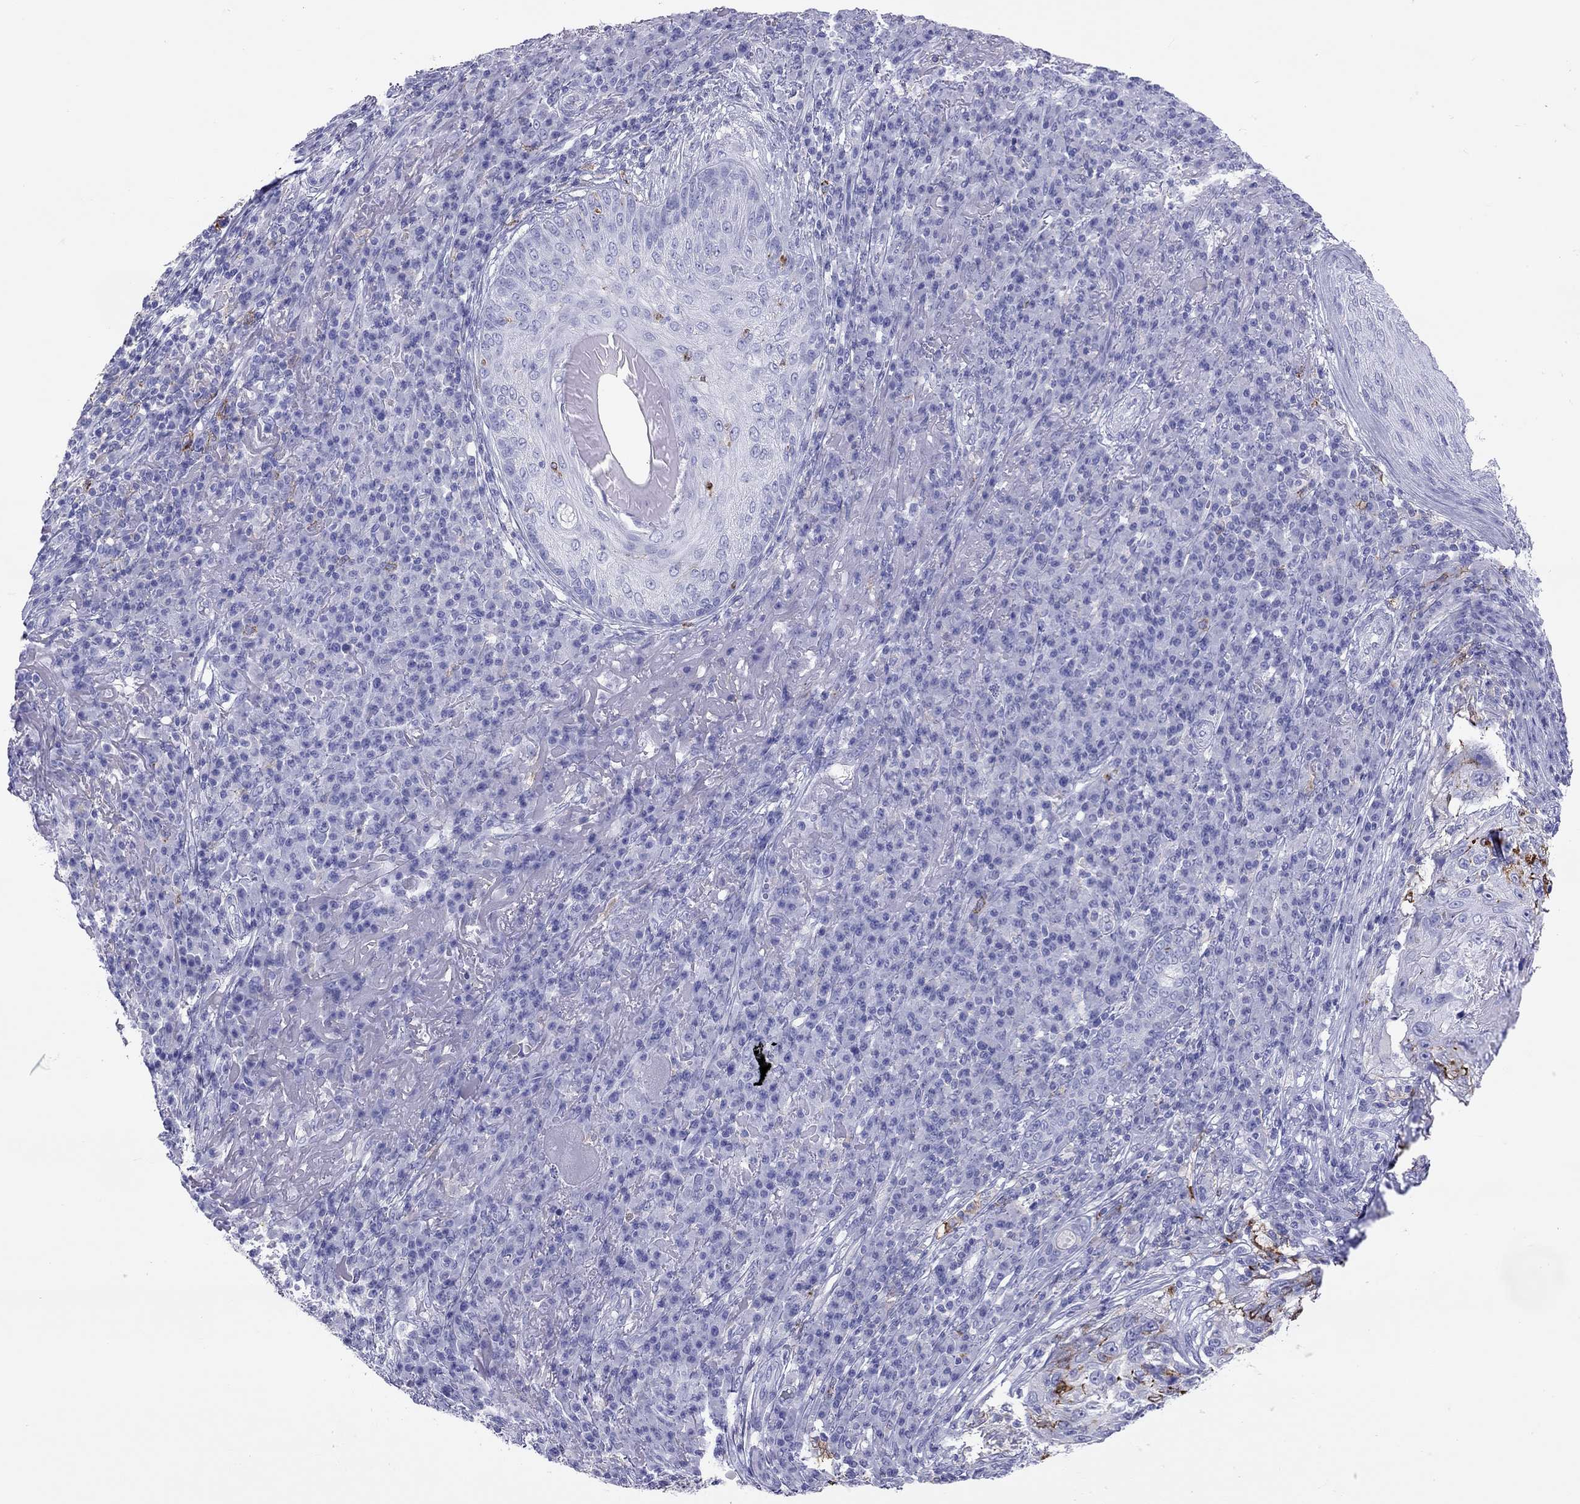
{"staining": {"intensity": "negative", "quantity": "none", "location": "none"}, "tissue": "skin cancer", "cell_type": "Tumor cells", "image_type": "cancer", "snomed": [{"axis": "morphology", "description": "Squamous cell carcinoma, NOS"}, {"axis": "topography", "description": "Skin"}], "caption": "High power microscopy photomicrograph of an immunohistochemistry image of skin squamous cell carcinoma, revealing no significant positivity in tumor cells. (Brightfield microscopy of DAB immunohistochemistry (IHC) at high magnification).", "gene": "HLA-DQB2", "patient": {"sex": "male", "age": 92}}